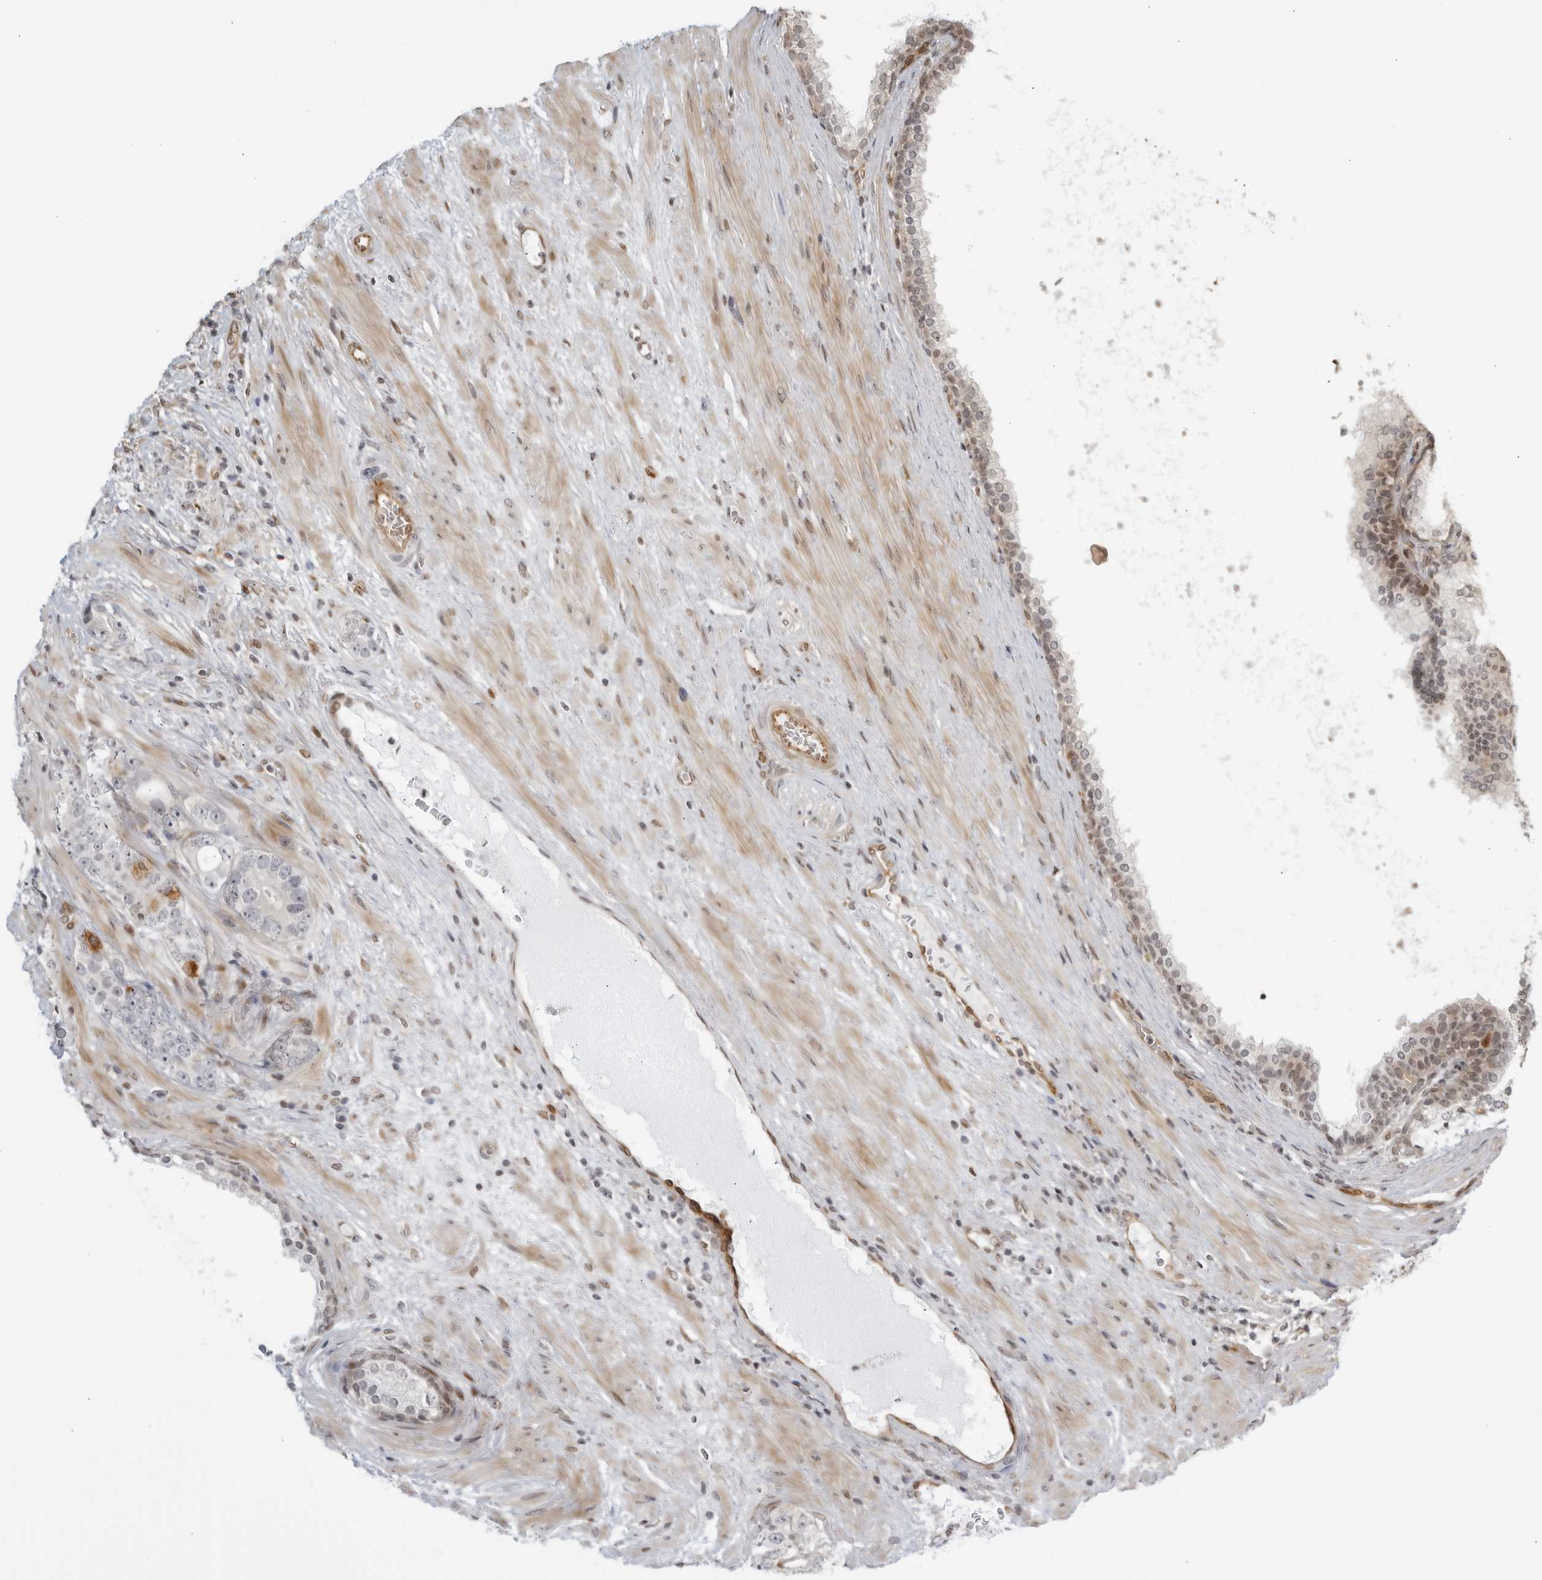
{"staining": {"intensity": "weak", "quantity": "<25%", "location": "nuclear"}, "tissue": "prostate cancer", "cell_type": "Tumor cells", "image_type": "cancer", "snomed": [{"axis": "morphology", "description": "Adenocarcinoma, High grade"}, {"axis": "topography", "description": "Prostate"}], "caption": "The immunohistochemistry photomicrograph has no significant staining in tumor cells of prostate cancer (high-grade adenocarcinoma) tissue. The staining was performed using DAB to visualize the protein expression in brown, while the nuclei were stained in blue with hematoxylin (Magnification: 20x).", "gene": "TCF21", "patient": {"sex": "male", "age": 56}}